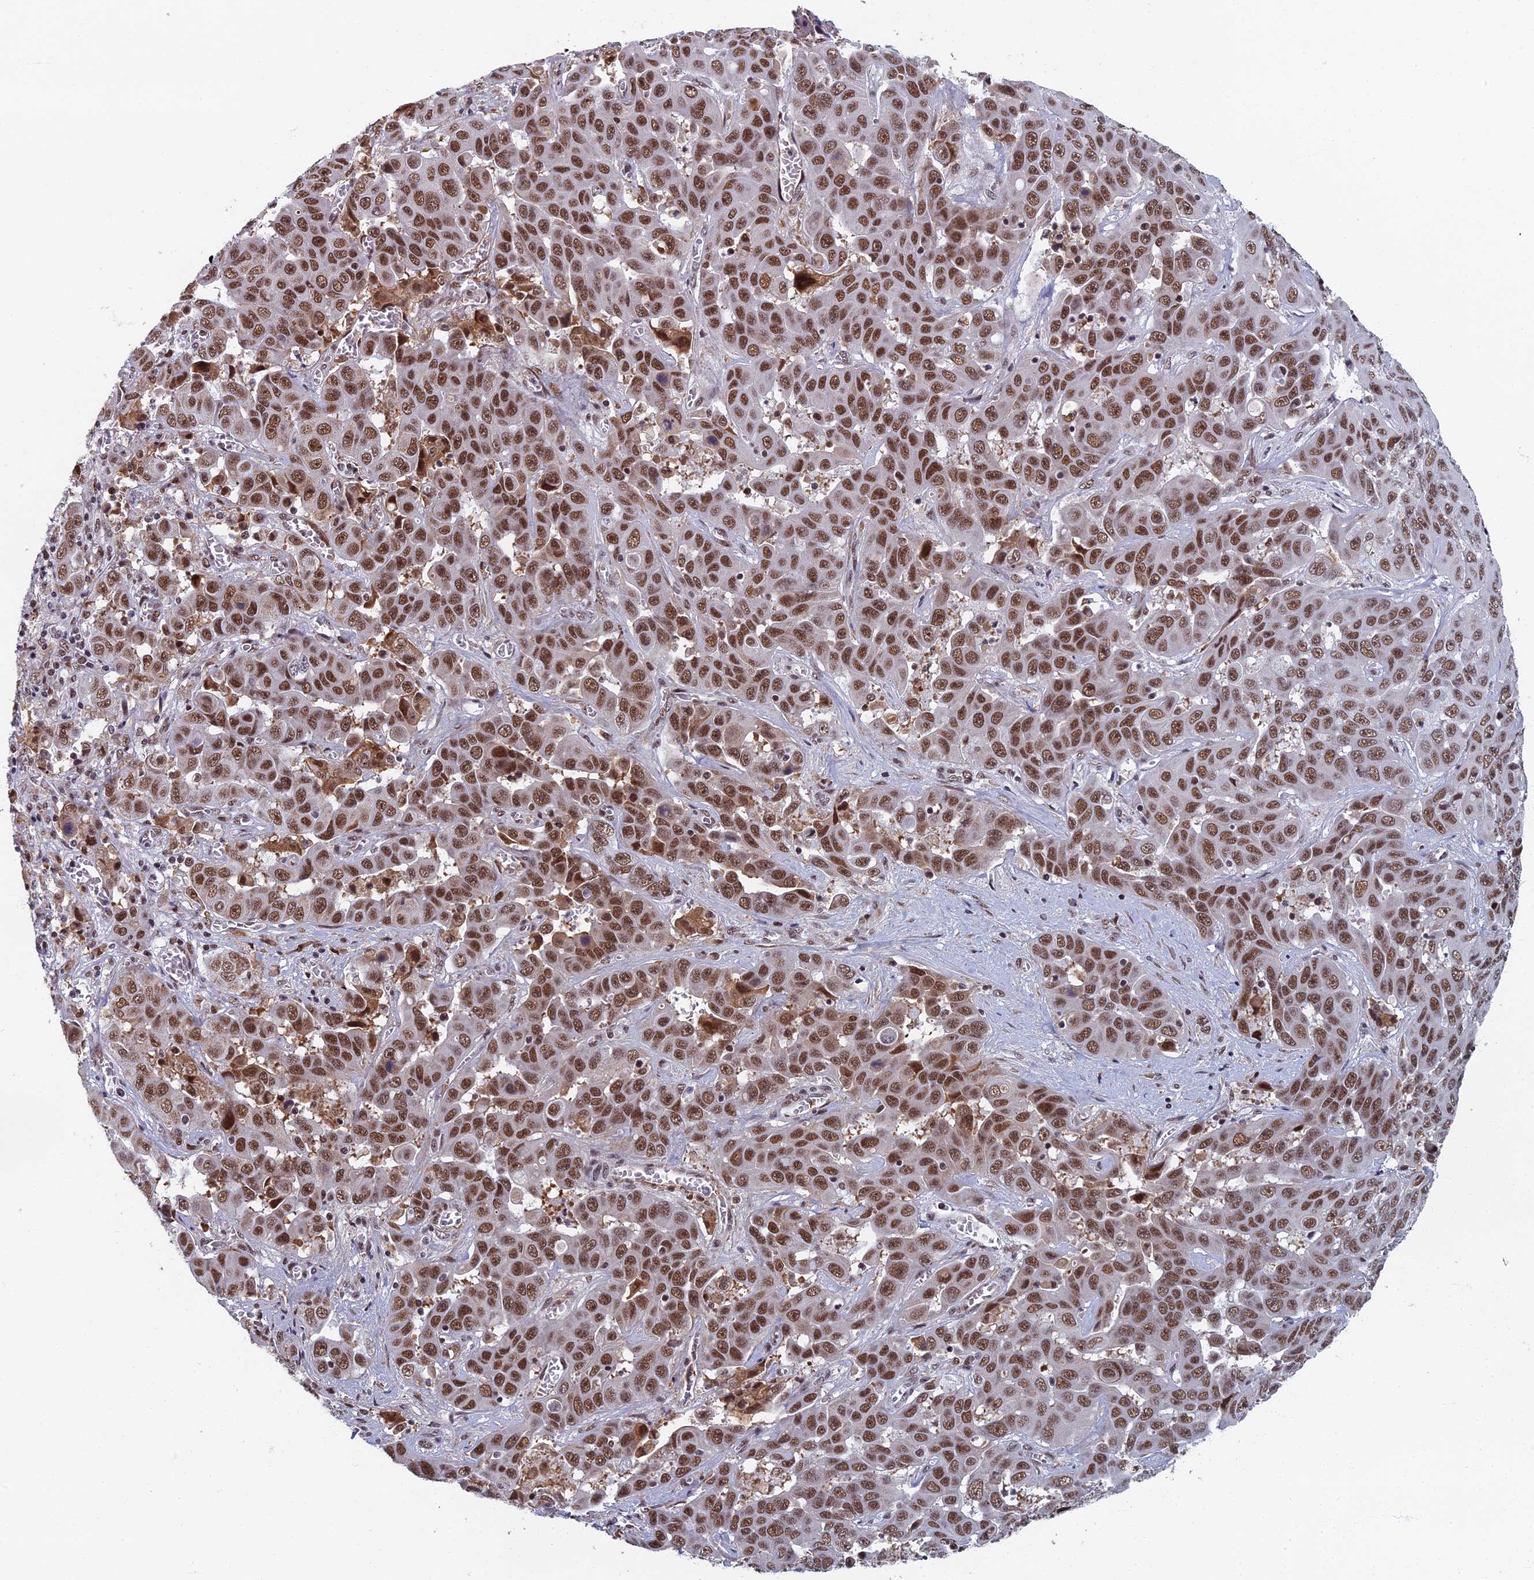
{"staining": {"intensity": "moderate", "quantity": ">75%", "location": "nuclear"}, "tissue": "liver cancer", "cell_type": "Tumor cells", "image_type": "cancer", "snomed": [{"axis": "morphology", "description": "Cholangiocarcinoma"}, {"axis": "topography", "description": "Liver"}], "caption": "Cholangiocarcinoma (liver) tissue demonstrates moderate nuclear staining in about >75% of tumor cells, visualized by immunohistochemistry. (DAB IHC, brown staining for protein, blue staining for nuclei).", "gene": "TAF13", "patient": {"sex": "female", "age": 52}}